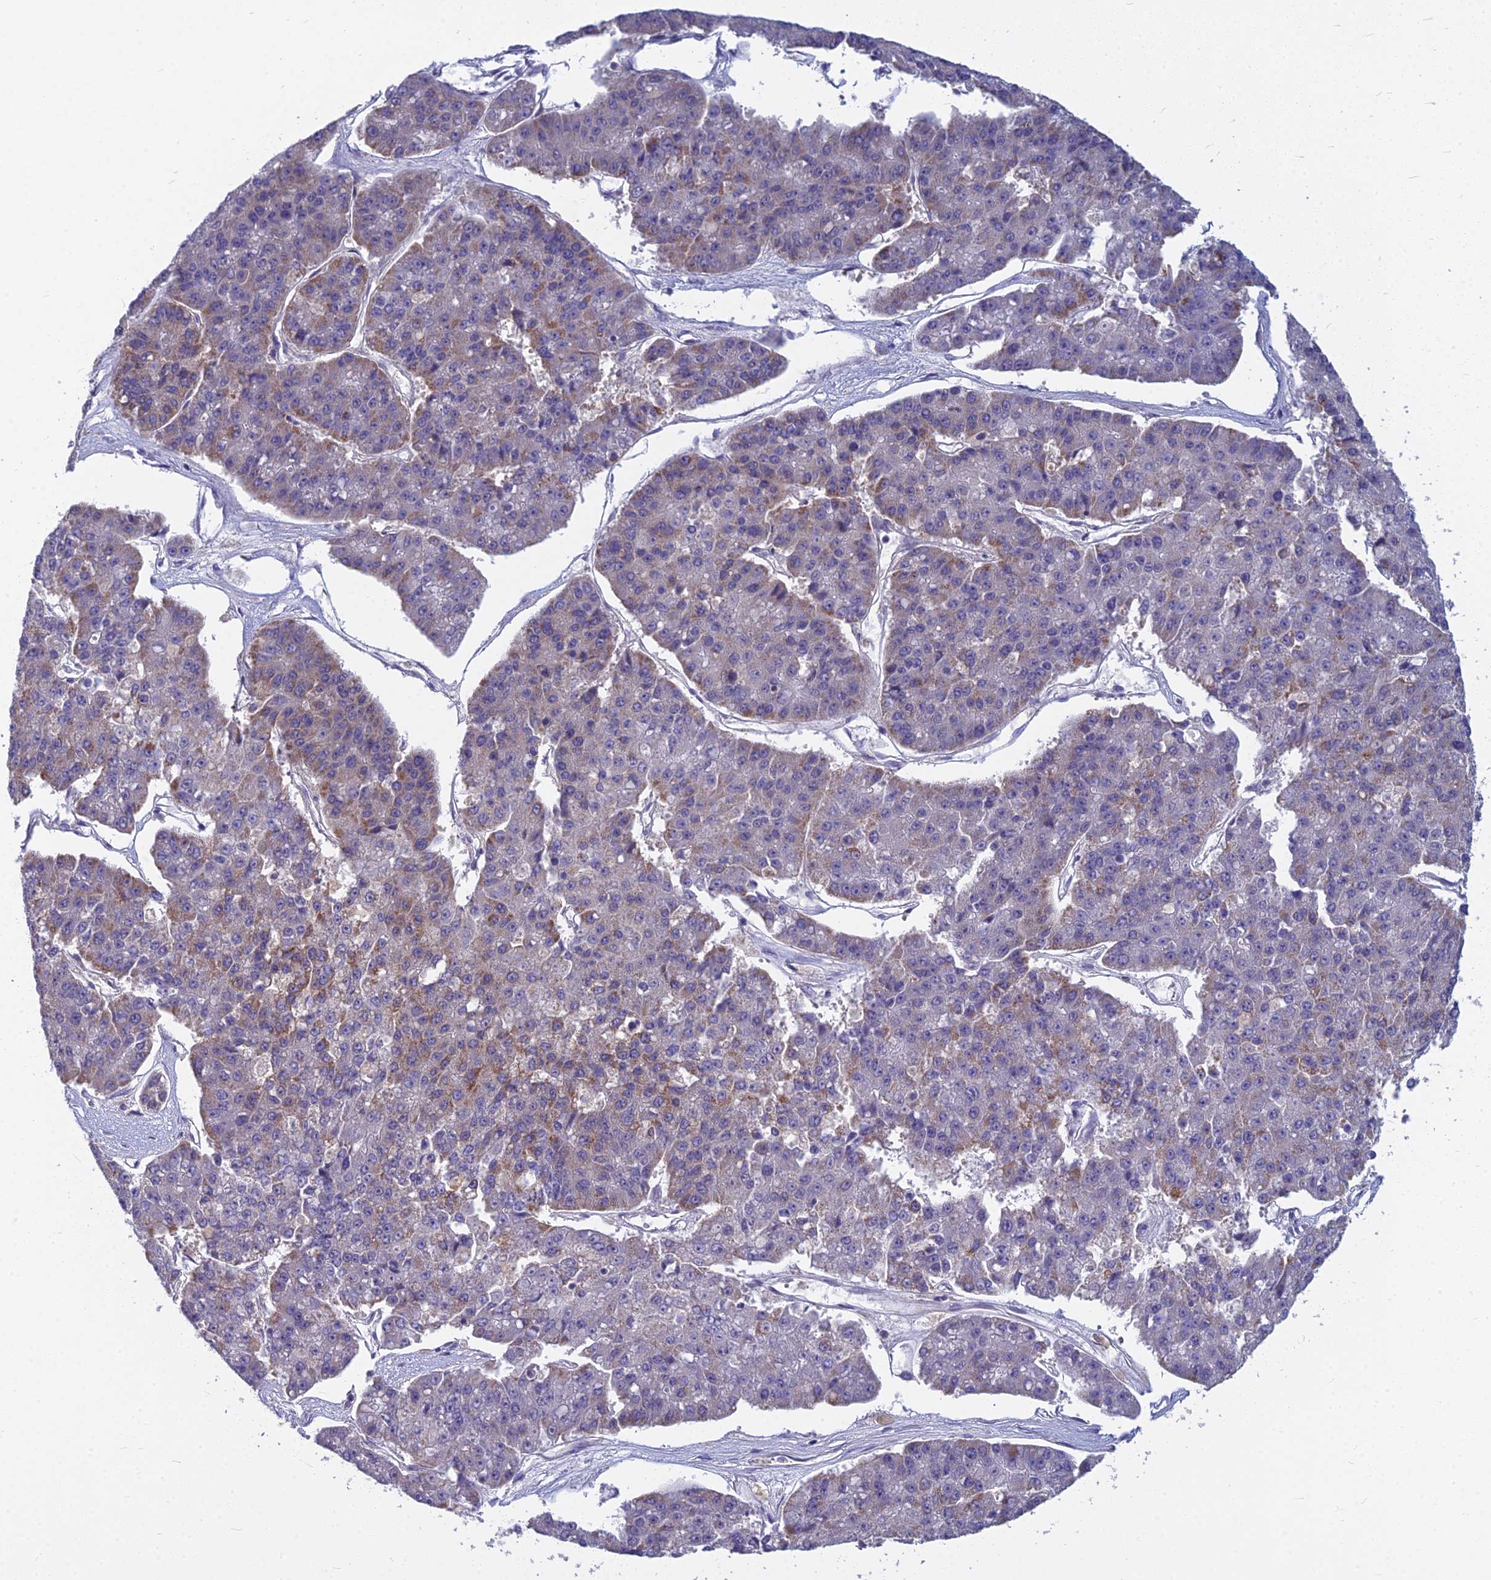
{"staining": {"intensity": "moderate", "quantity": "<25%", "location": "cytoplasmic/membranous"}, "tissue": "pancreatic cancer", "cell_type": "Tumor cells", "image_type": "cancer", "snomed": [{"axis": "morphology", "description": "Adenocarcinoma, NOS"}, {"axis": "topography", "description": "Pancreas"}], "caption": "Human pancreatic cancer (adenocarcinoma) stained with a protein marker demonstrates moderate staining in tumor cells.", "gene": "COX20", "patient": {"sex": "male", "age": 50}}